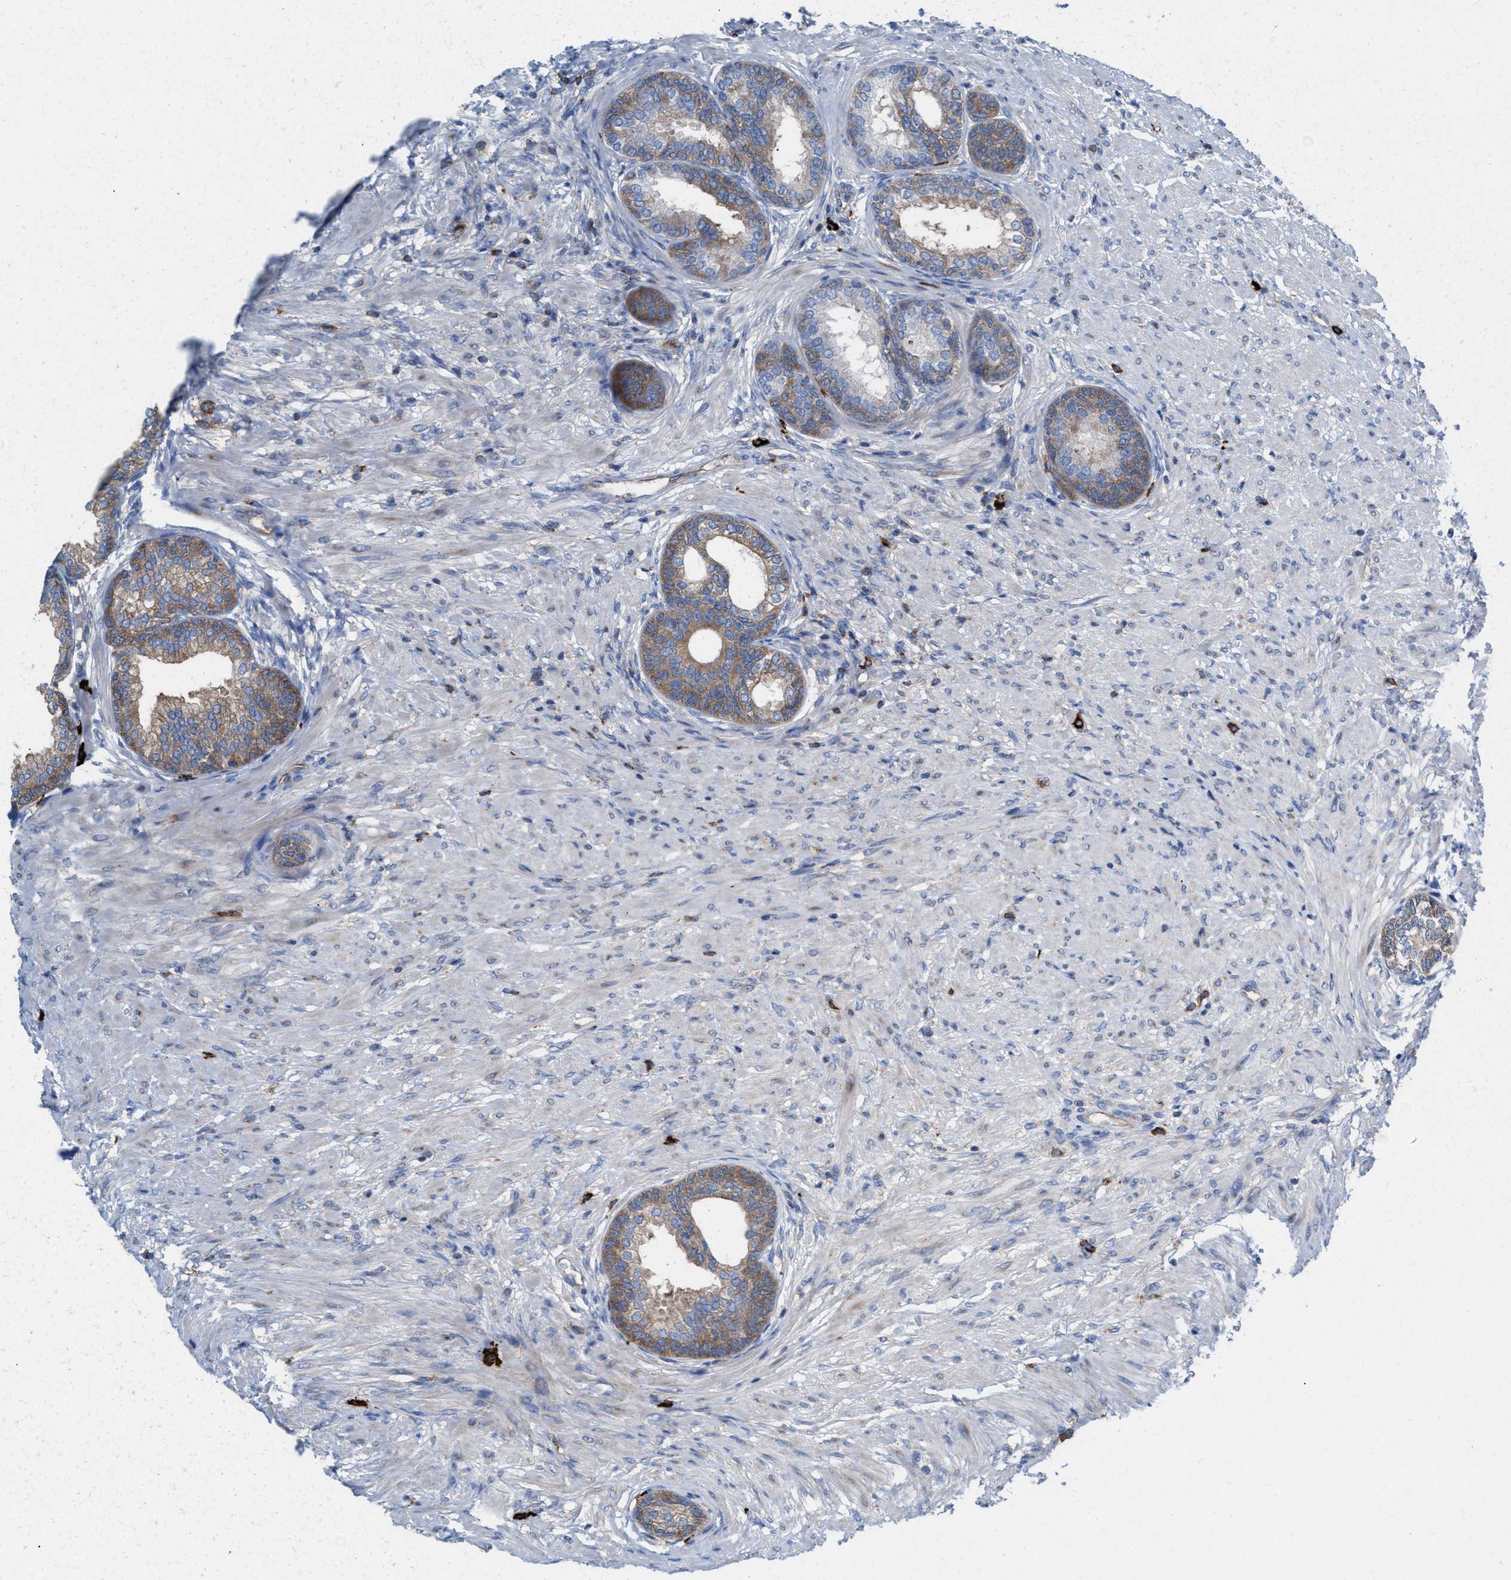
{"staining": {"intensity": "moderate", "quantity": "25%-75%", "location": "cytoplasmic/membranous"}, "tissue": "prostate", "cell_type": "Glandular cells", "image_type": "normal", "snomed": [{"axis": "morphology", "description": "Normal tissue, NOS"}, {"axis": "topography", "description": "Prostate"}], "caption": "Brown immunohistochemical staining in unremarkable human prostate reveals moderate cytoplasmic/membranous positivity in about 25%-75% of glandular cells. The protein of interest is stained brown, and the nuclei are stained in blue (DAB IHC with brightfield microscopy, high magnification).", "gene": "NYAP1", "patient": {"sex": "male", "age": 76}}